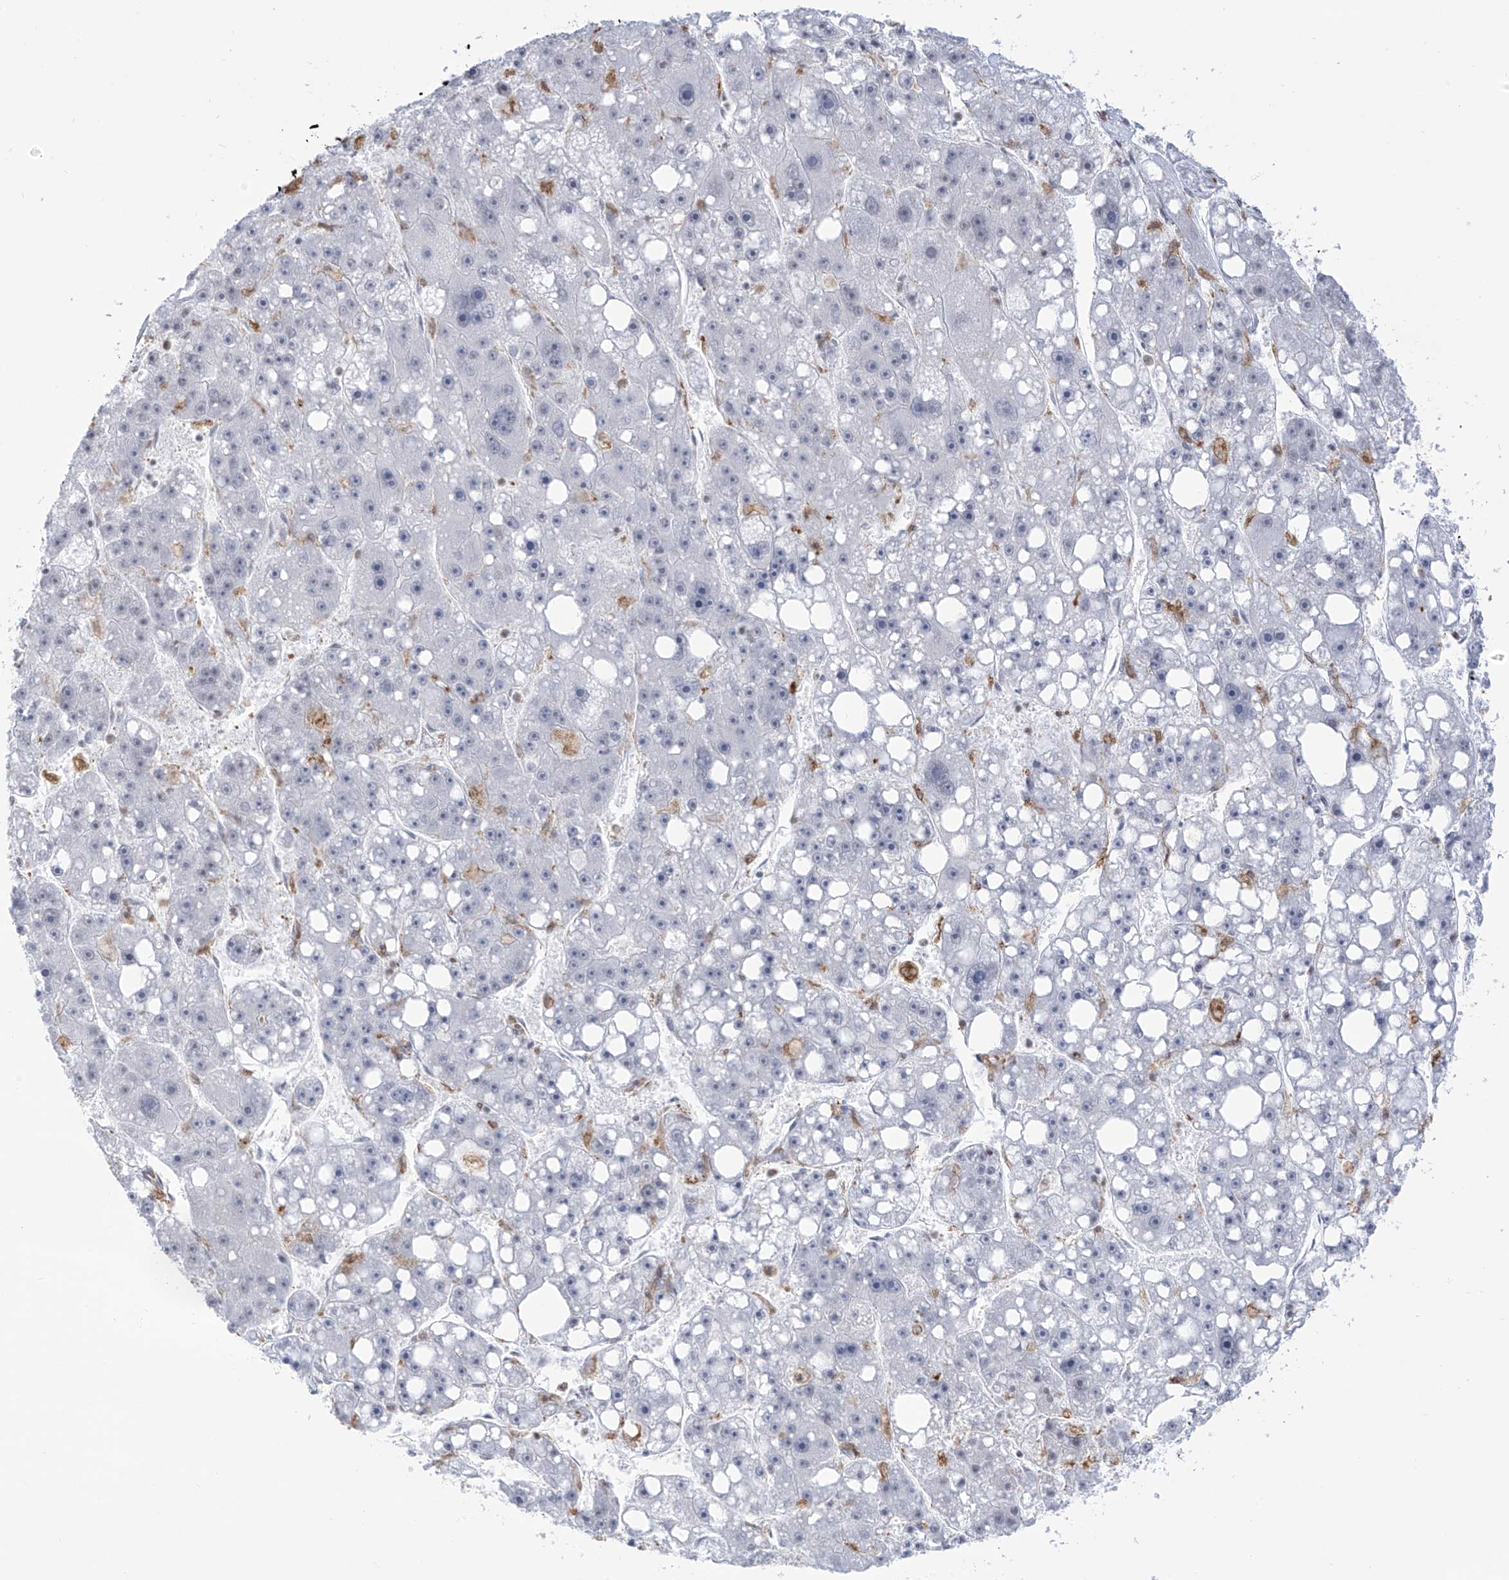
{"staining": {"intensity": "negative", "quantity": "none", "location": "none"}, "tissue": "liver cancer", "cell_type": "Tumor cells", "image_type": "cancer", "snomed": [{"axis": "morphology", "description": "Carcinoma, Hepatocellular, NOS"}, {"axis": "topography", "description": "Liver"}], "caption": "Photomicrograph shows no protein positivity in tumor cells of liver cancer tissue.", "gene": "TBXAS1", "patient": {"sex": "female", "age": 61}}